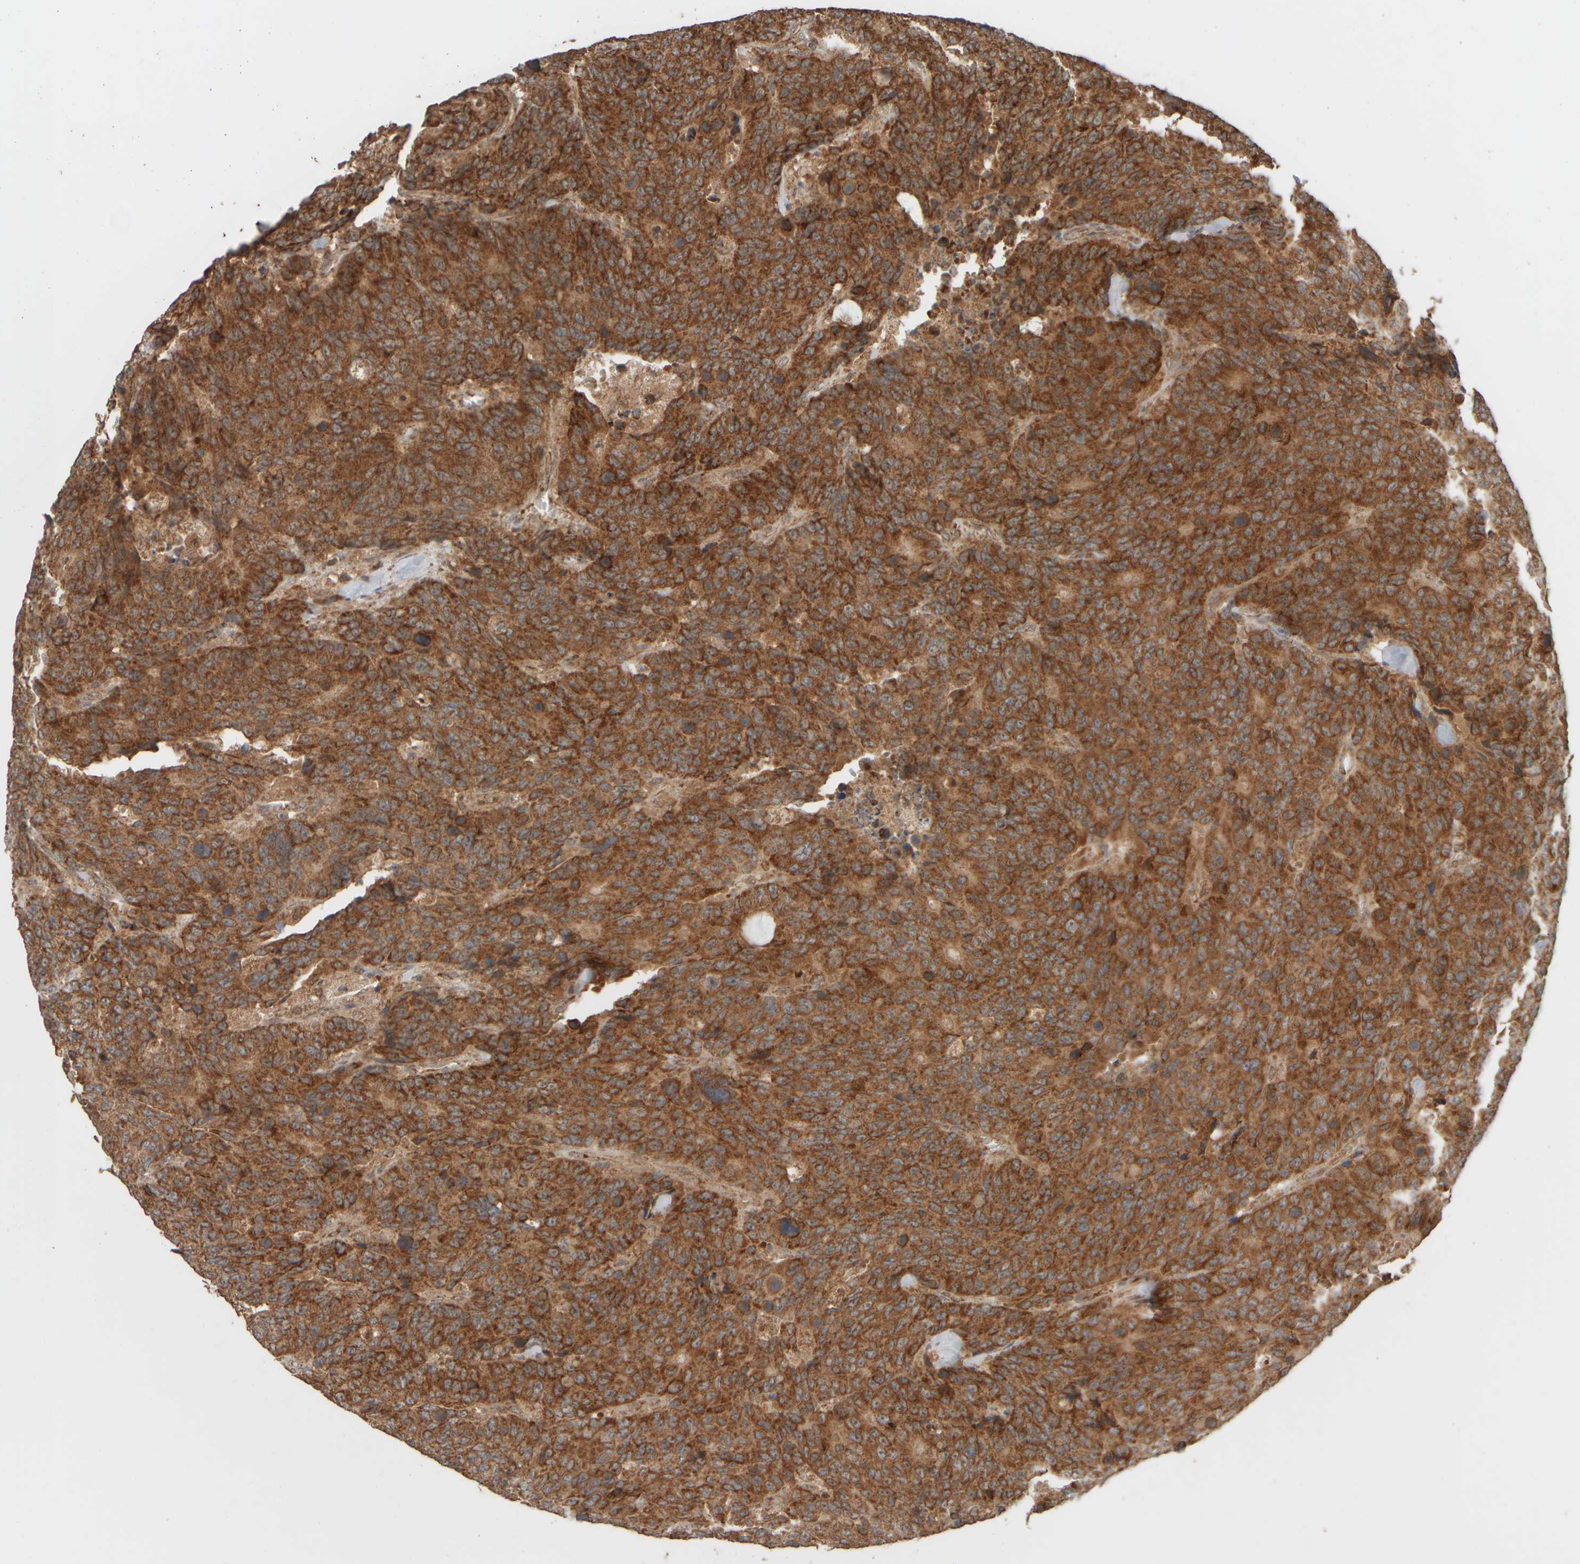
{"staining": {"intensity": "strong", "quantity": ">75%", "location": "cytoplasmic/membranous"}, "tissue": "colorectal cancer", "cell_type": "Tumor cells", "image_type": "cancer", "snomed": [{"axis": "morphology", "description": "Adenocarcinoma, NOS"}, {"axis": "topography", "description": "Colon"}], "caption": "Immunohistochemical staining of colorectal cancer displays high levels of strong cytoplasmic/membranous protein positivity in approximately >75% of tumor cells.", "gene": "EIF2B3", "patient": {"sex": "female", "age": 86}}